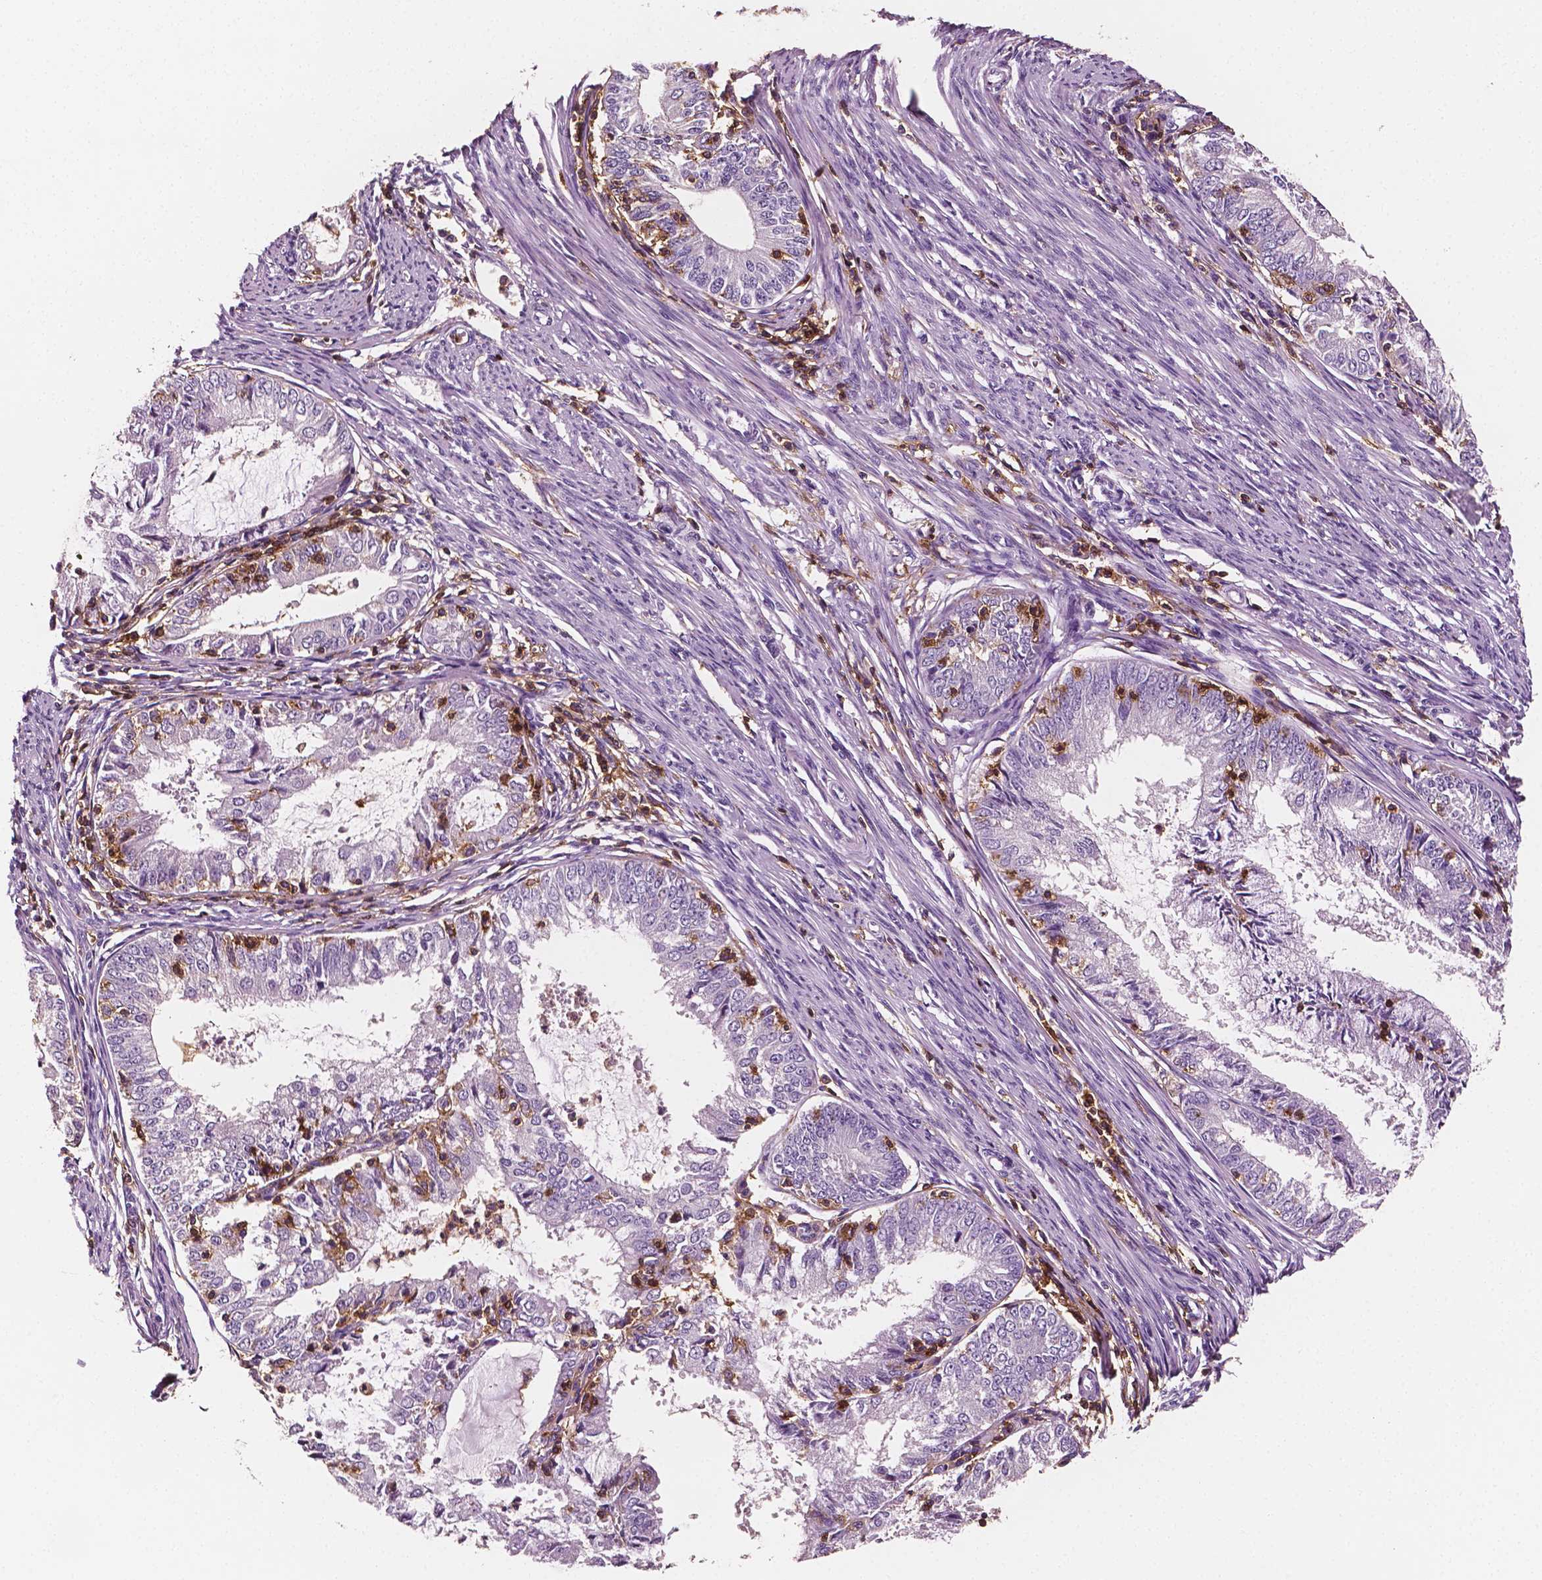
{"staining": {"intensity": "negative", "quantity": "none", "location": "none"}, "tissue": "endometrial cancer", "cell_type": "Tumor cells", "image_type": "cancer", "snomed": [{"axis": "morphology", "description": "Adenocarcinoma, NOS"}, {"axis": "topography", "description": "Endometrium"}], "caption": "This is an IHC histopathology image of human endometrial cancer (adenocarcinoma). There is no staining in tumor cells.", "gene": "PTPRC", "patient": {"sex": "female", "age": 57}}